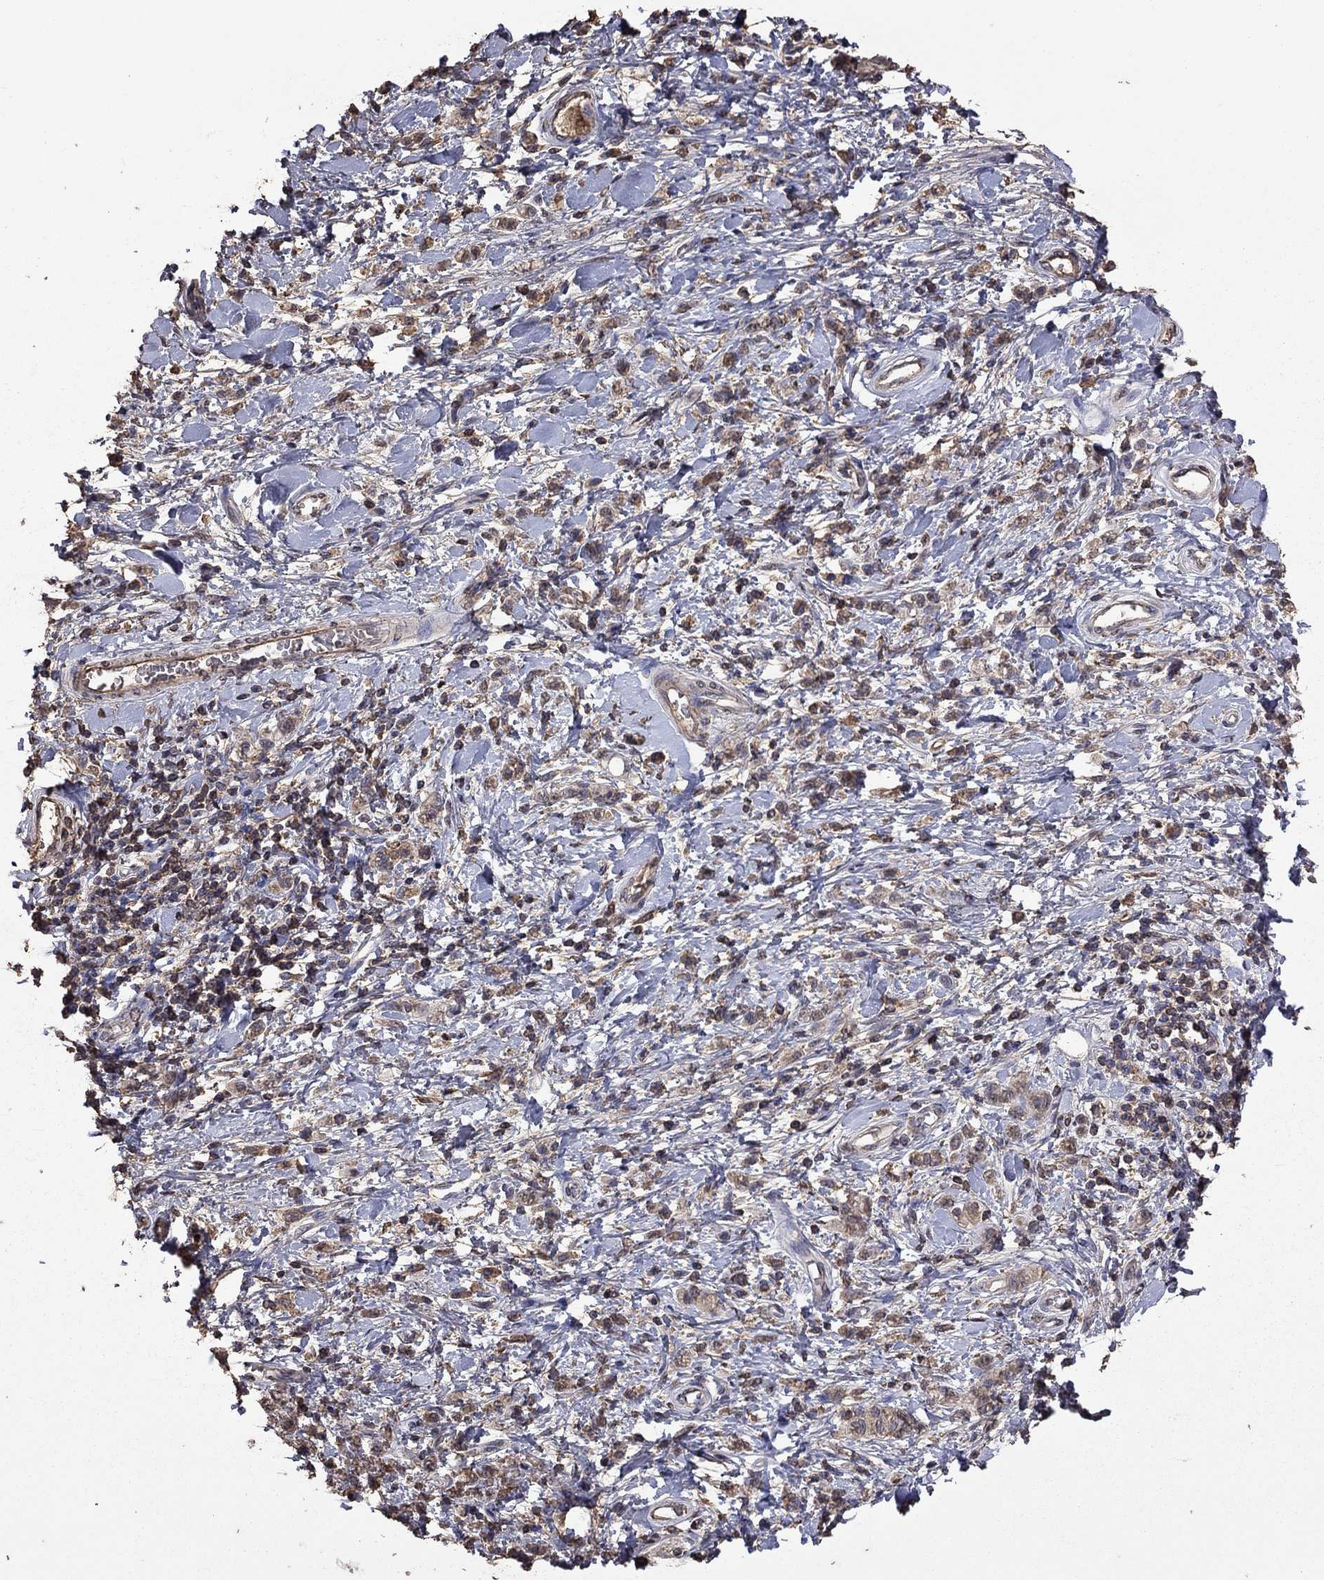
{"staining": {"intensity": "moderate", "quantity": "25%-75%", "location": "cytoplasmic/membranous"}, "tissue": "stomach cancer", "cell_type": "Tumor cells", "image_type": "cancer", "snomed": [{"axis": "morphology", "description": "Adenocarcinoma, NOS"}, {"axis": "topography", "description": "Stomach"}], "caption": "IHC (DAB (3,3'-diaminobenzidine)) staining of adenocarcinoma (stomach) reveals moderate cytoplasmic/membranous protein positivity in about 25%-75% of tumor cells.", "gene": "SERPINA5", "patient": {"sex": "male", "age": 77}}